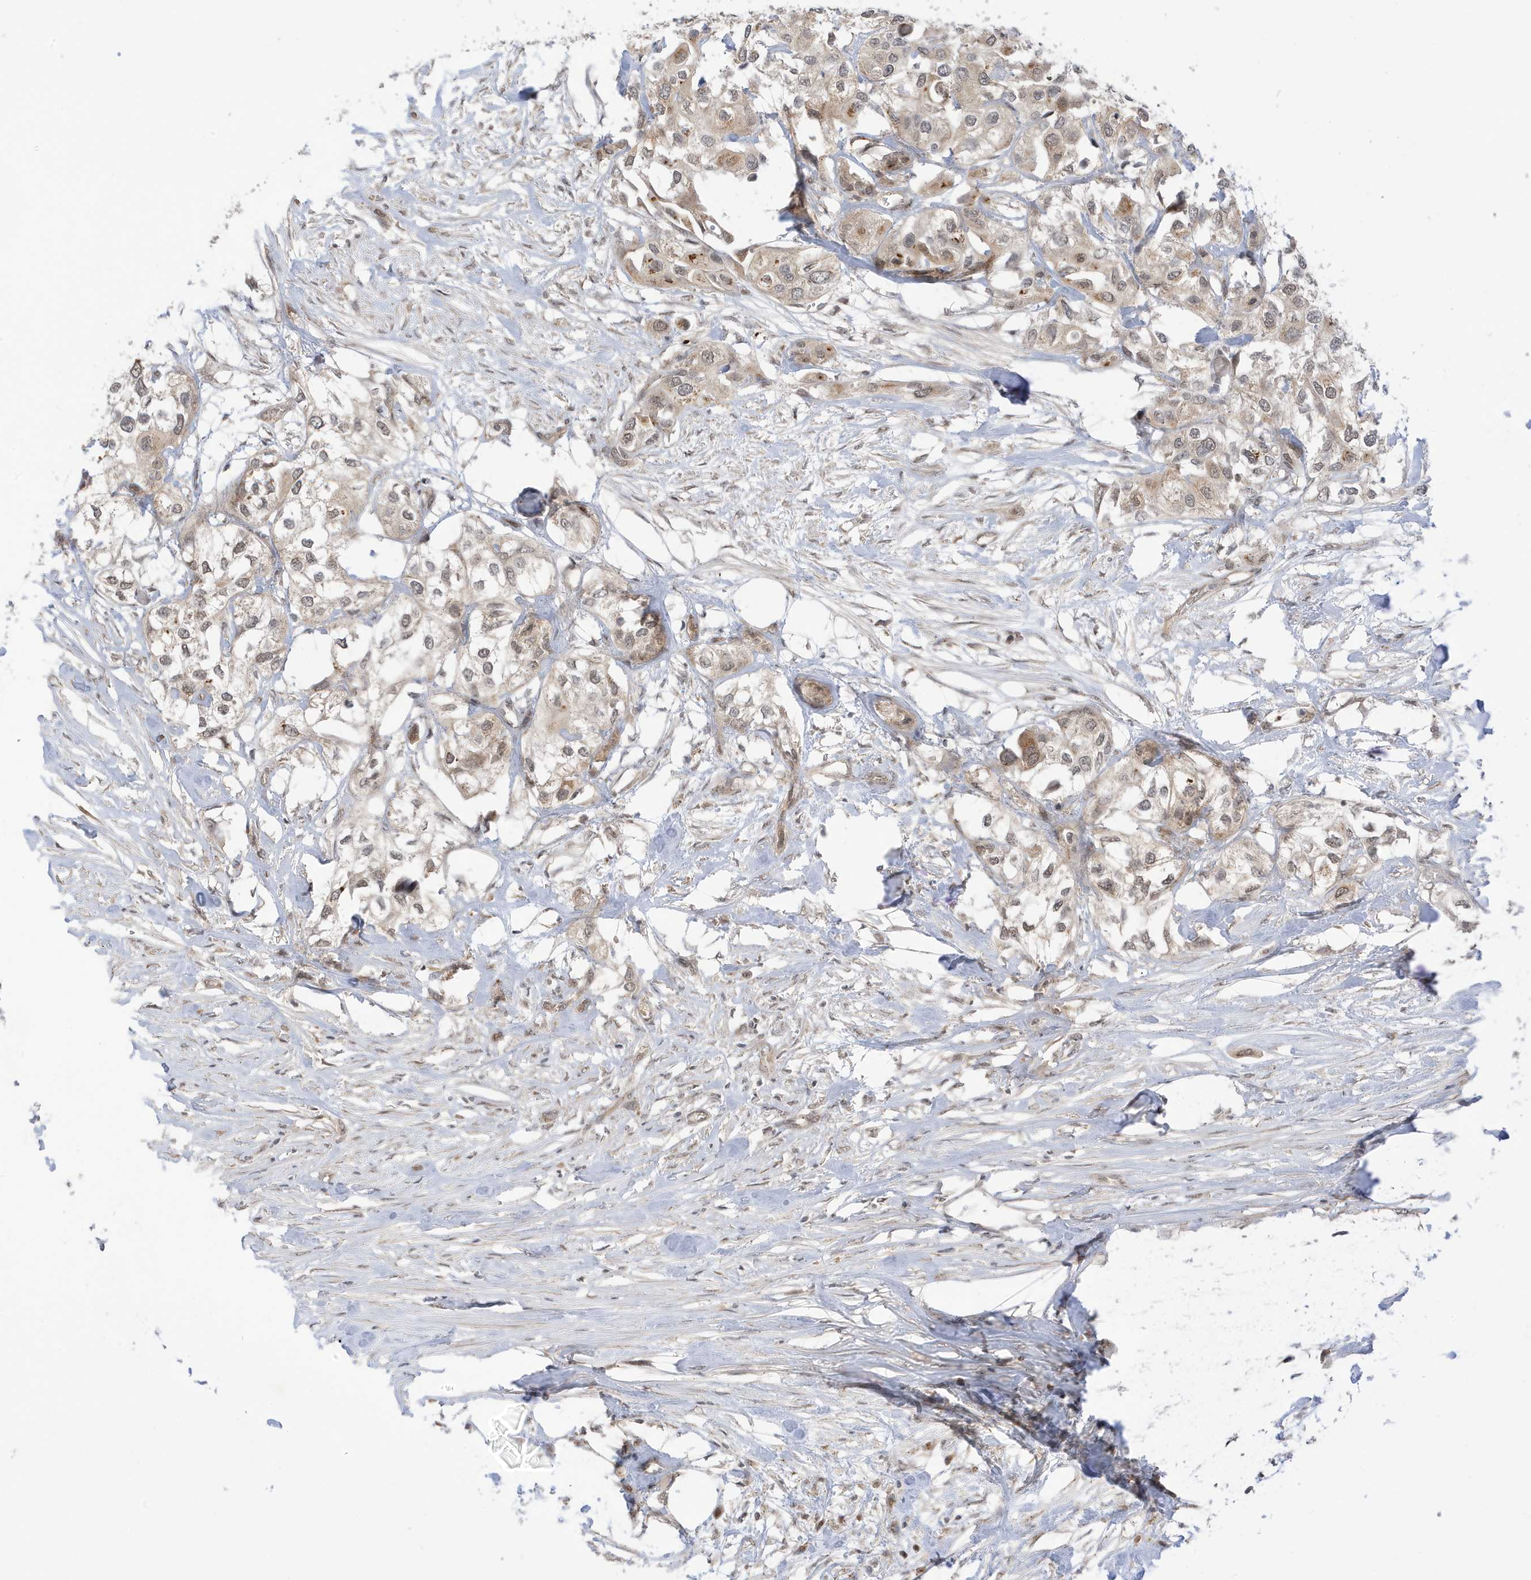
{"staining": {"intensity": "weak", "quantity": ">75%", "location": "nuclear"}, "tissue": "urothelial cancer", "cell_type": "Tumor cells", "image_type": "cancer", "snomed": [{"axis": "morphology", "description": "Urothelial carcinoma, High grade"}, {"axis": "topography", "description": "Urinary bladder"}], "caption": "Immunohistochemical staining of urothelial cancer displays weak nuclear protein positivity in approximately >75% of tumor cells.", "gene": "TAB3", "patient": {"sex": "male", "age": 64}}